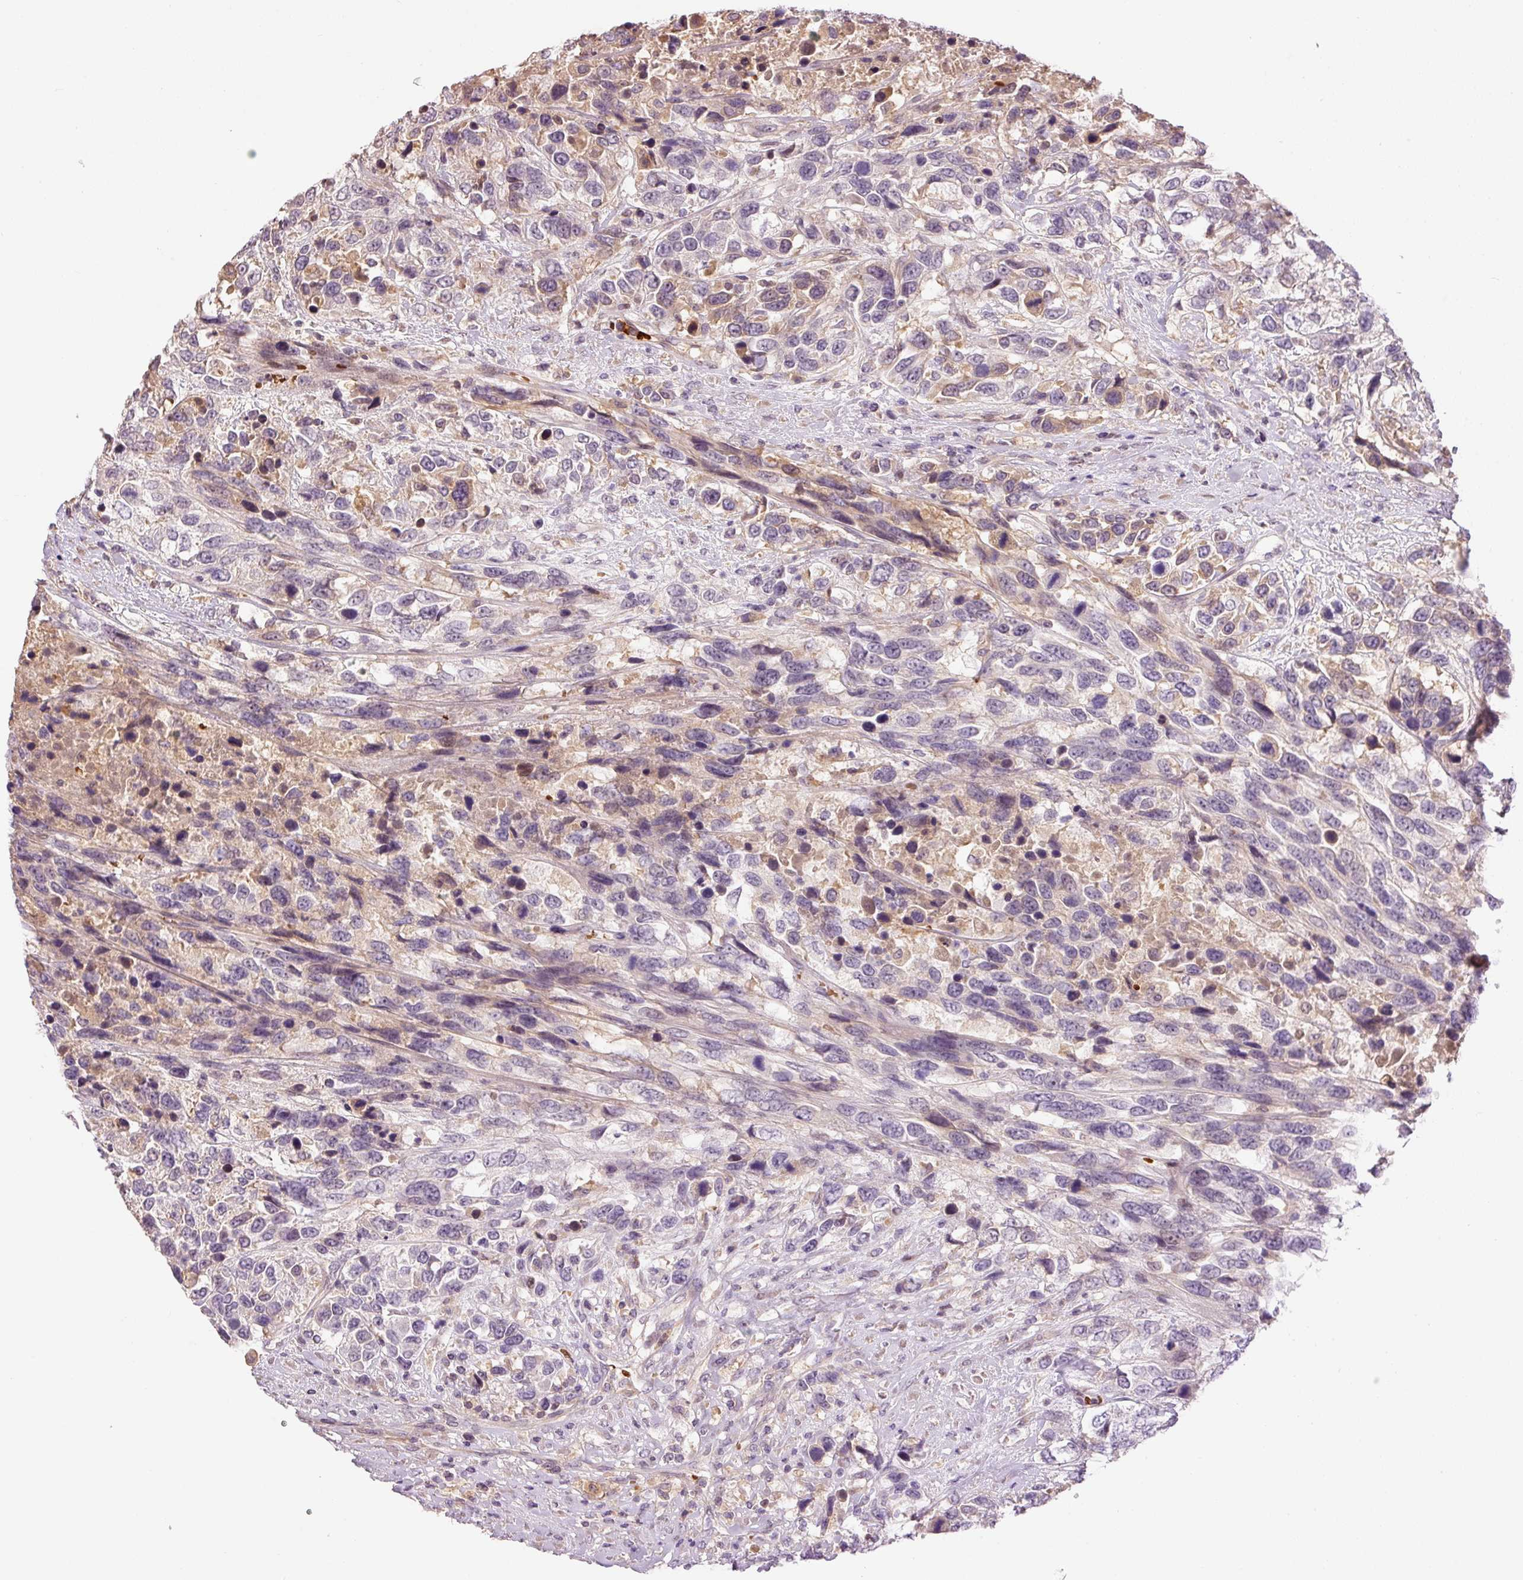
{"staining": {"intensity": "negative", "quantity": "none", "location": "none"}, "tissue": "urothelial cancer", "cell_type": "Tumor cells", "image_type": "cancer", "snomed": [{"axis": "morphology", "description": "Urothelial carcinoma, High grade"}, {"axis": "topography", "description": "Urinary bladder"}], "caption": "Urothelial cancer was stained to show a protein in brown. There is no significant expression in tumor cells.", "gene": "CMTM8", "patient": {"sex": "female", "age": 70}}